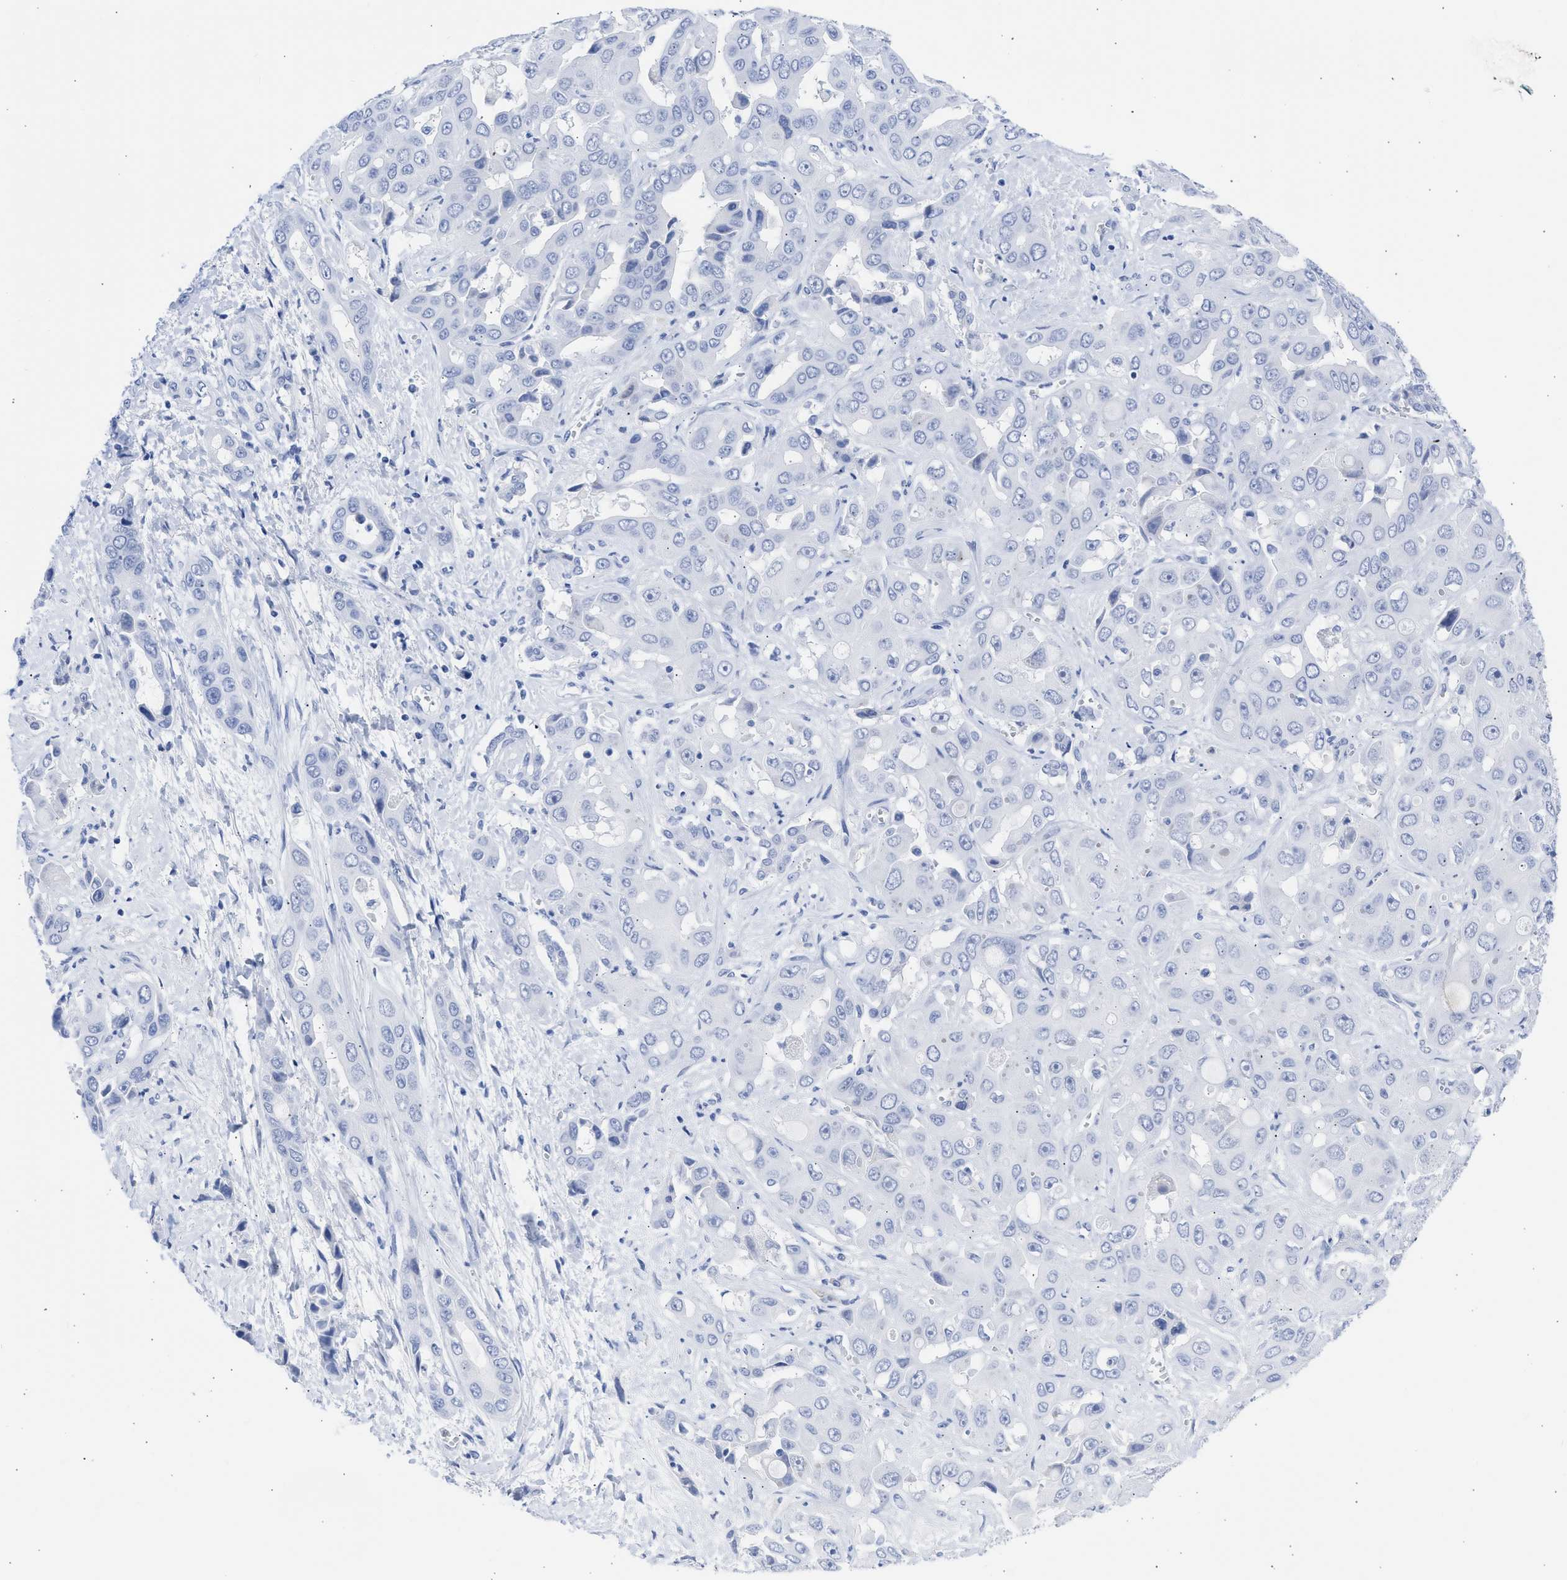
{"staining": {"intensity": "negative", "quantity": "none", "location": "none"}, "tissue": "liver cancer", "cell_type": "Tumor cells", "image_type": "cancer", "snomed": [{"axis": "morphology", "description": "Cholangiocarcinoma"}, {"axis": "topography", "description": "Liver"}], "caption": "Tumor cells are negative for protein expression in human cholangiocarcinoma (liver).", "gene": "RSPH1", "patient": {"sex": "female", "age": 52}}